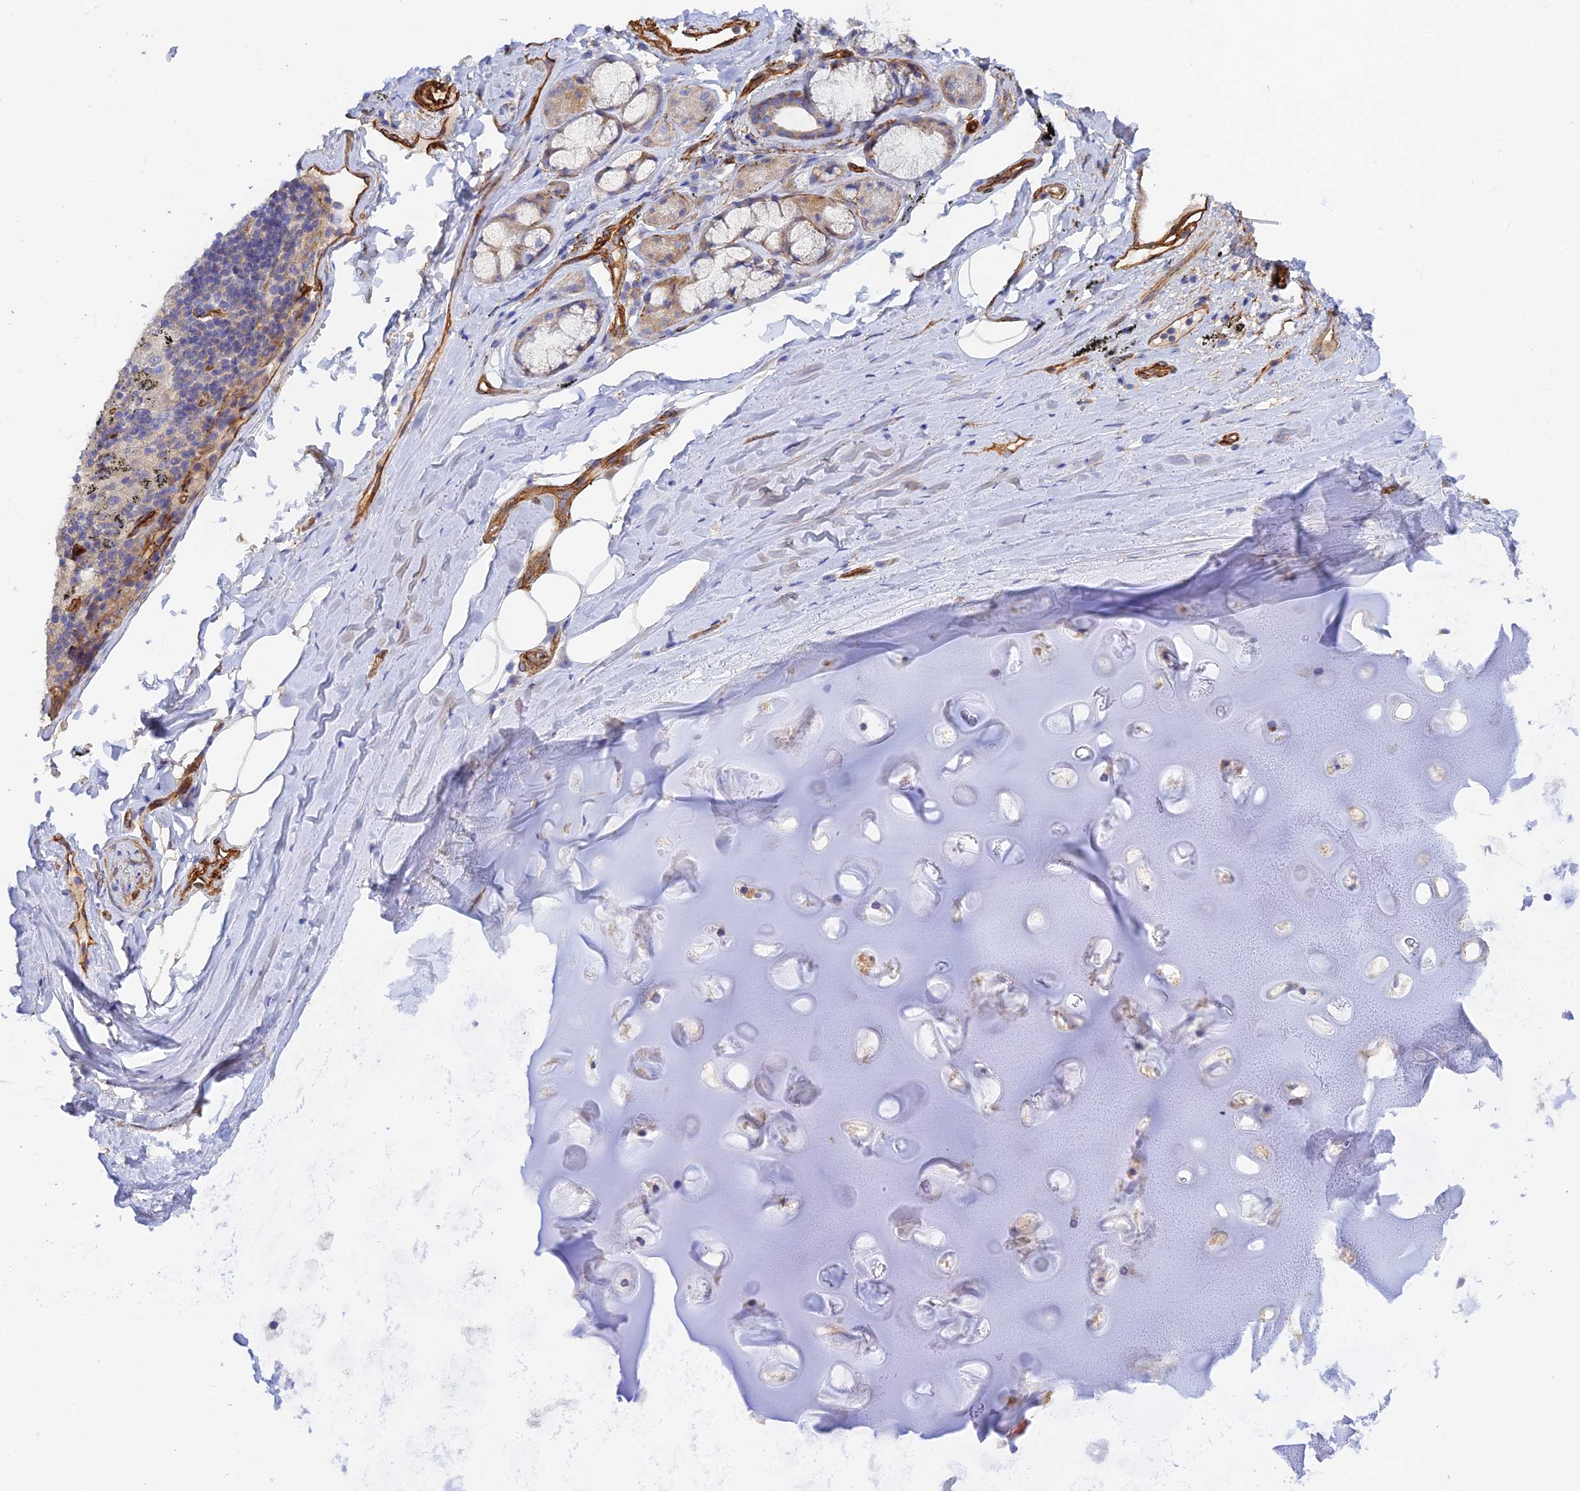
{"staining": {"intensity": "strong", "quantity": ">75%", "location": "cytoplasmic/membranous"}, "tissue": "adipose tissue", "cell_type": "Adipocytes", "image_type": "normal", "snomed": [{"axis": "morphology", "description": "Normal tissue, NOS"}, {"axis": "topography", "description": "Lymph node"}, {"axis": "topography", "description": "Bronchus"}], "caption": "Immunohistochemical staining of normal adipose tissue reveals high levels of strong cytoplasmic/membranous expression in about >75% of adipocytes.", "gene": "MYO9A", "patient": {"sex": "male", "age": 63}}